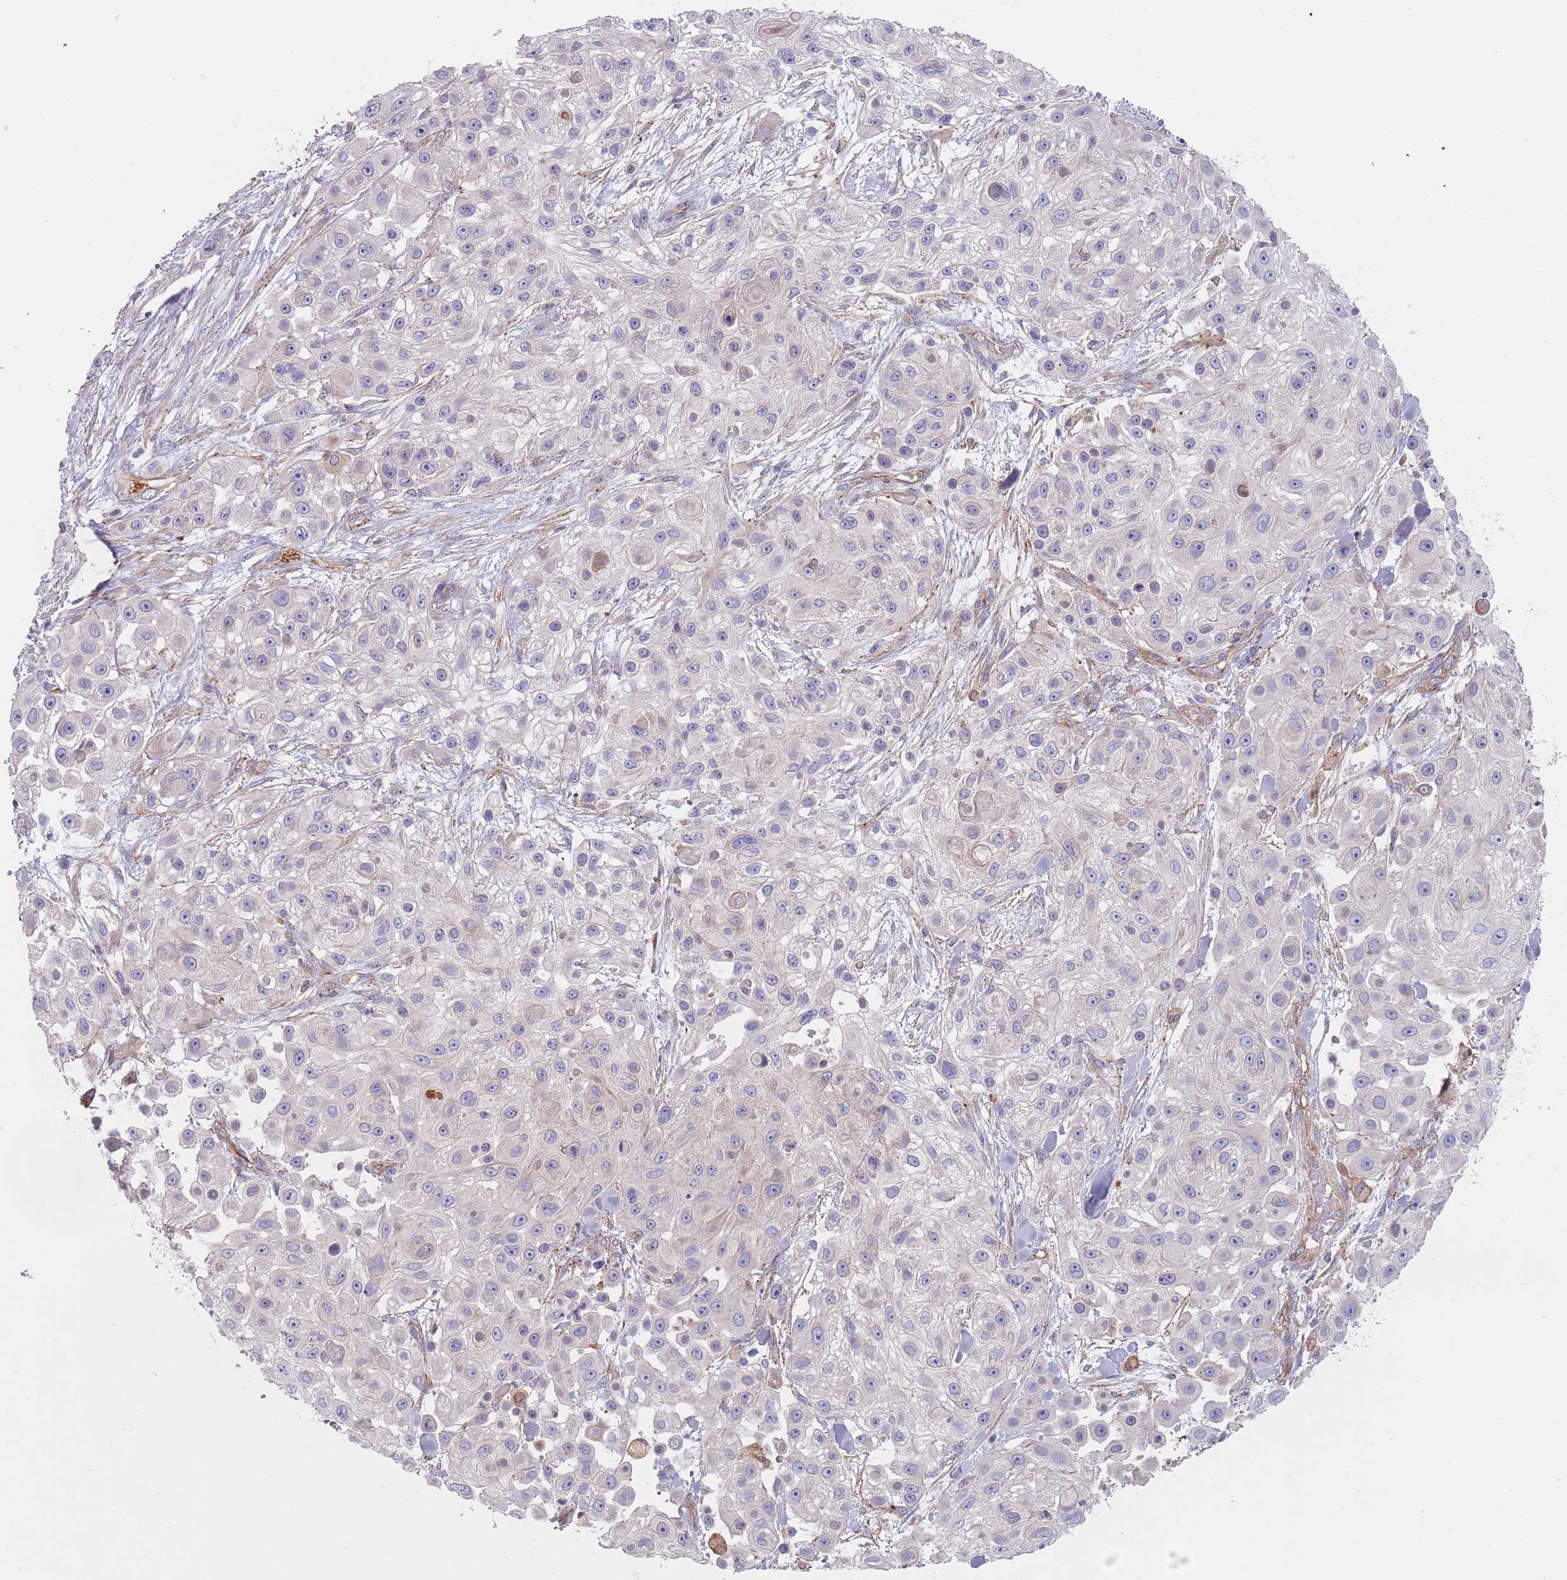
{"staining": {"intensity": "negative", "quantity": "none", "location": "none"}, "tissue": "skin cancer", "cell_type": "Tumor cells", "image_type": "cancer", "snomed": [{"axis": "morphology", "description": "Squamous cell carcinoma, NOS"}, {"axis": "topography", "description": "Skin"}], "caption": "Human skin cancer stained for a protein using IHC exhibits no expression in tumor cells.", "gene": "APPL2", "patient": {"sex": "male", "age": 67}}